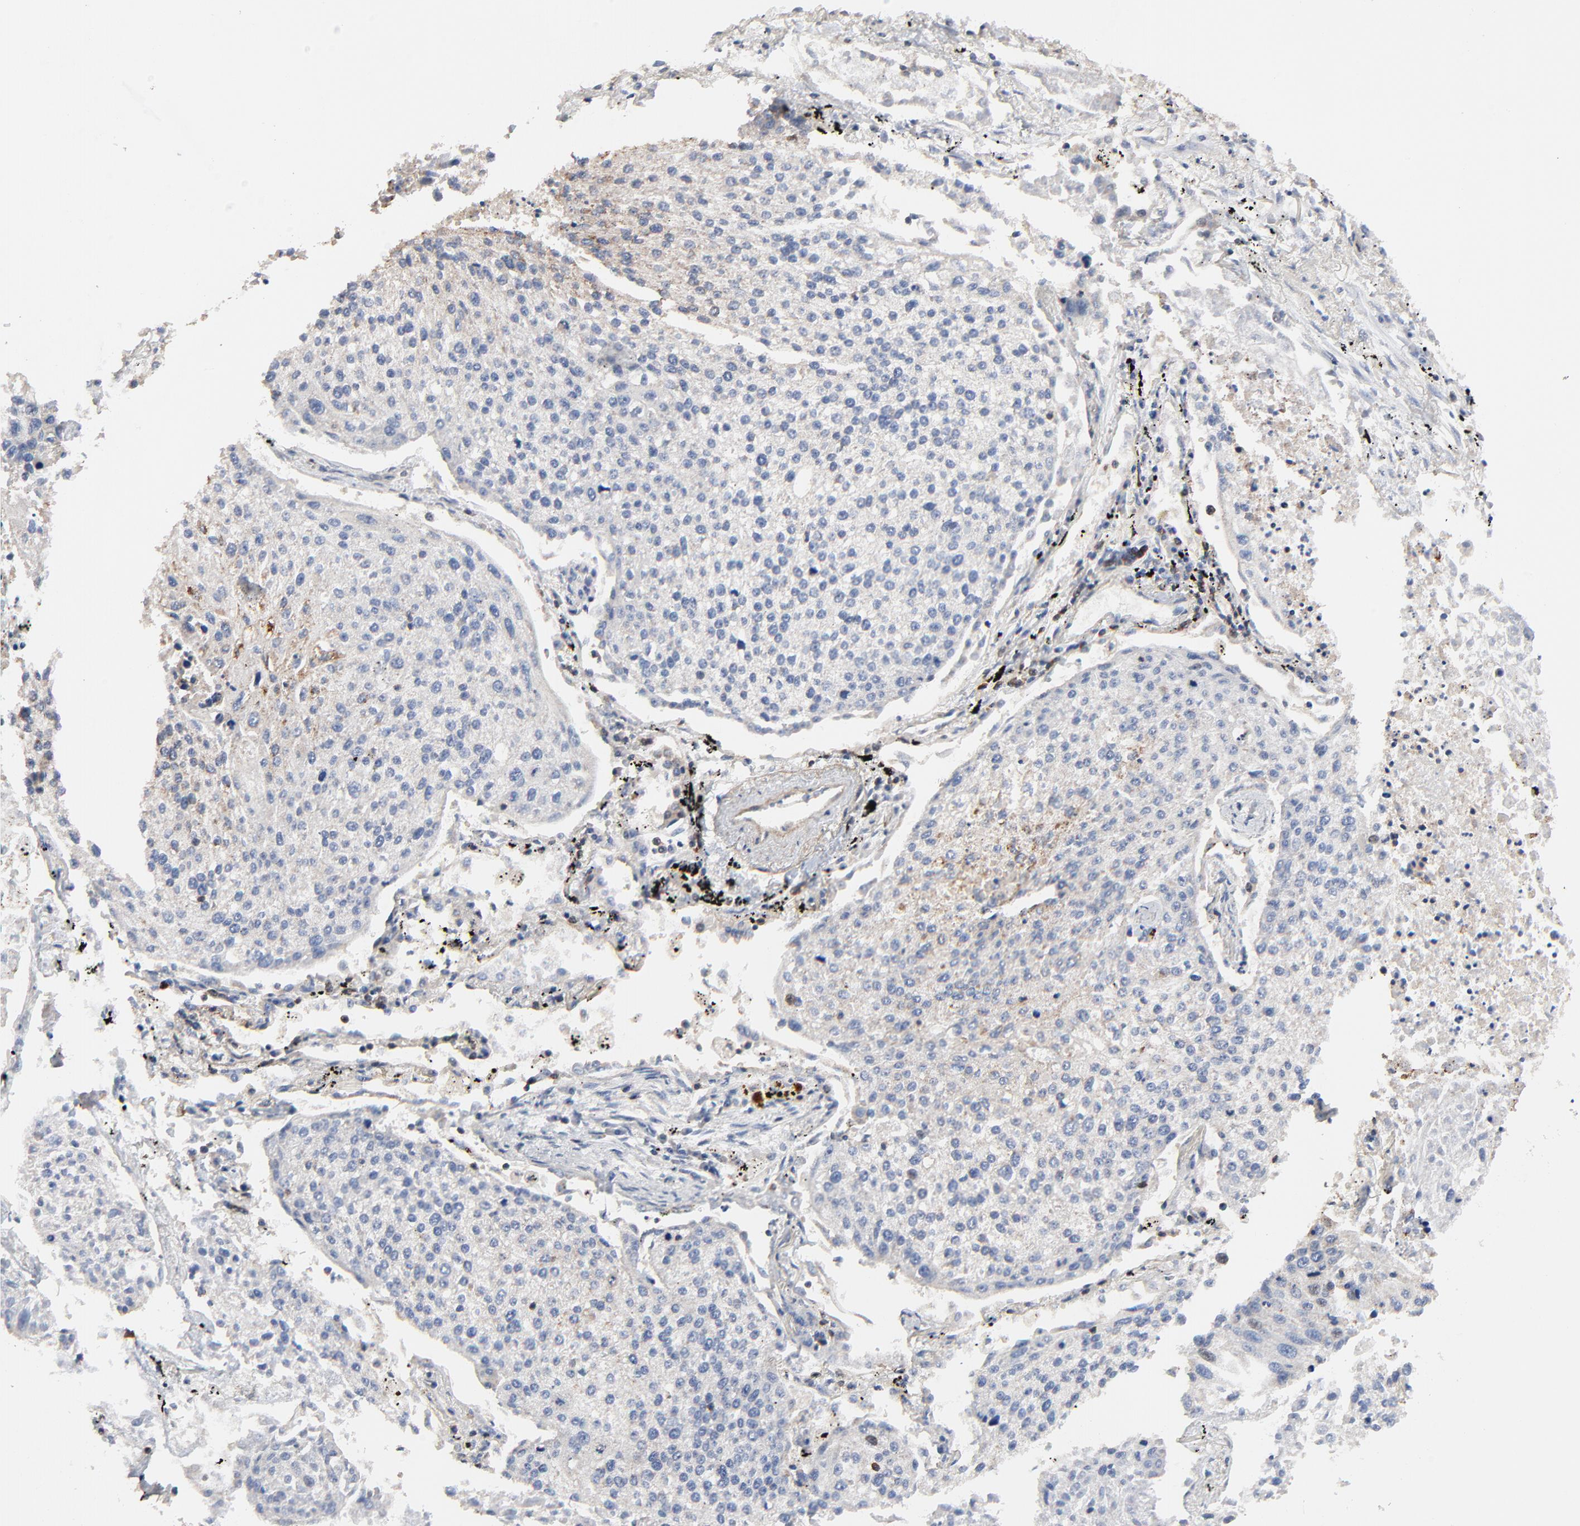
{"staining": {"intensity": "weak", "quantity": "<25%", "location": "cytoplasmic/membranous"}, "tissue": "lung cancer", "cell_type": "Tumor cells", "image_type": "cancer", "snomed": [{"axis": "morphology", "description": "Squamous cell carcinoma, NOS"}, {"axis": "topography", "description": "Lung"}], "caption": "Lung cancer (squamous cell carcinoma) was stained to show a protein in brown. There is no significant staining in tumor cells.", "gene": "SKAP1", "patient": {"sex": "male", "age": 75}}